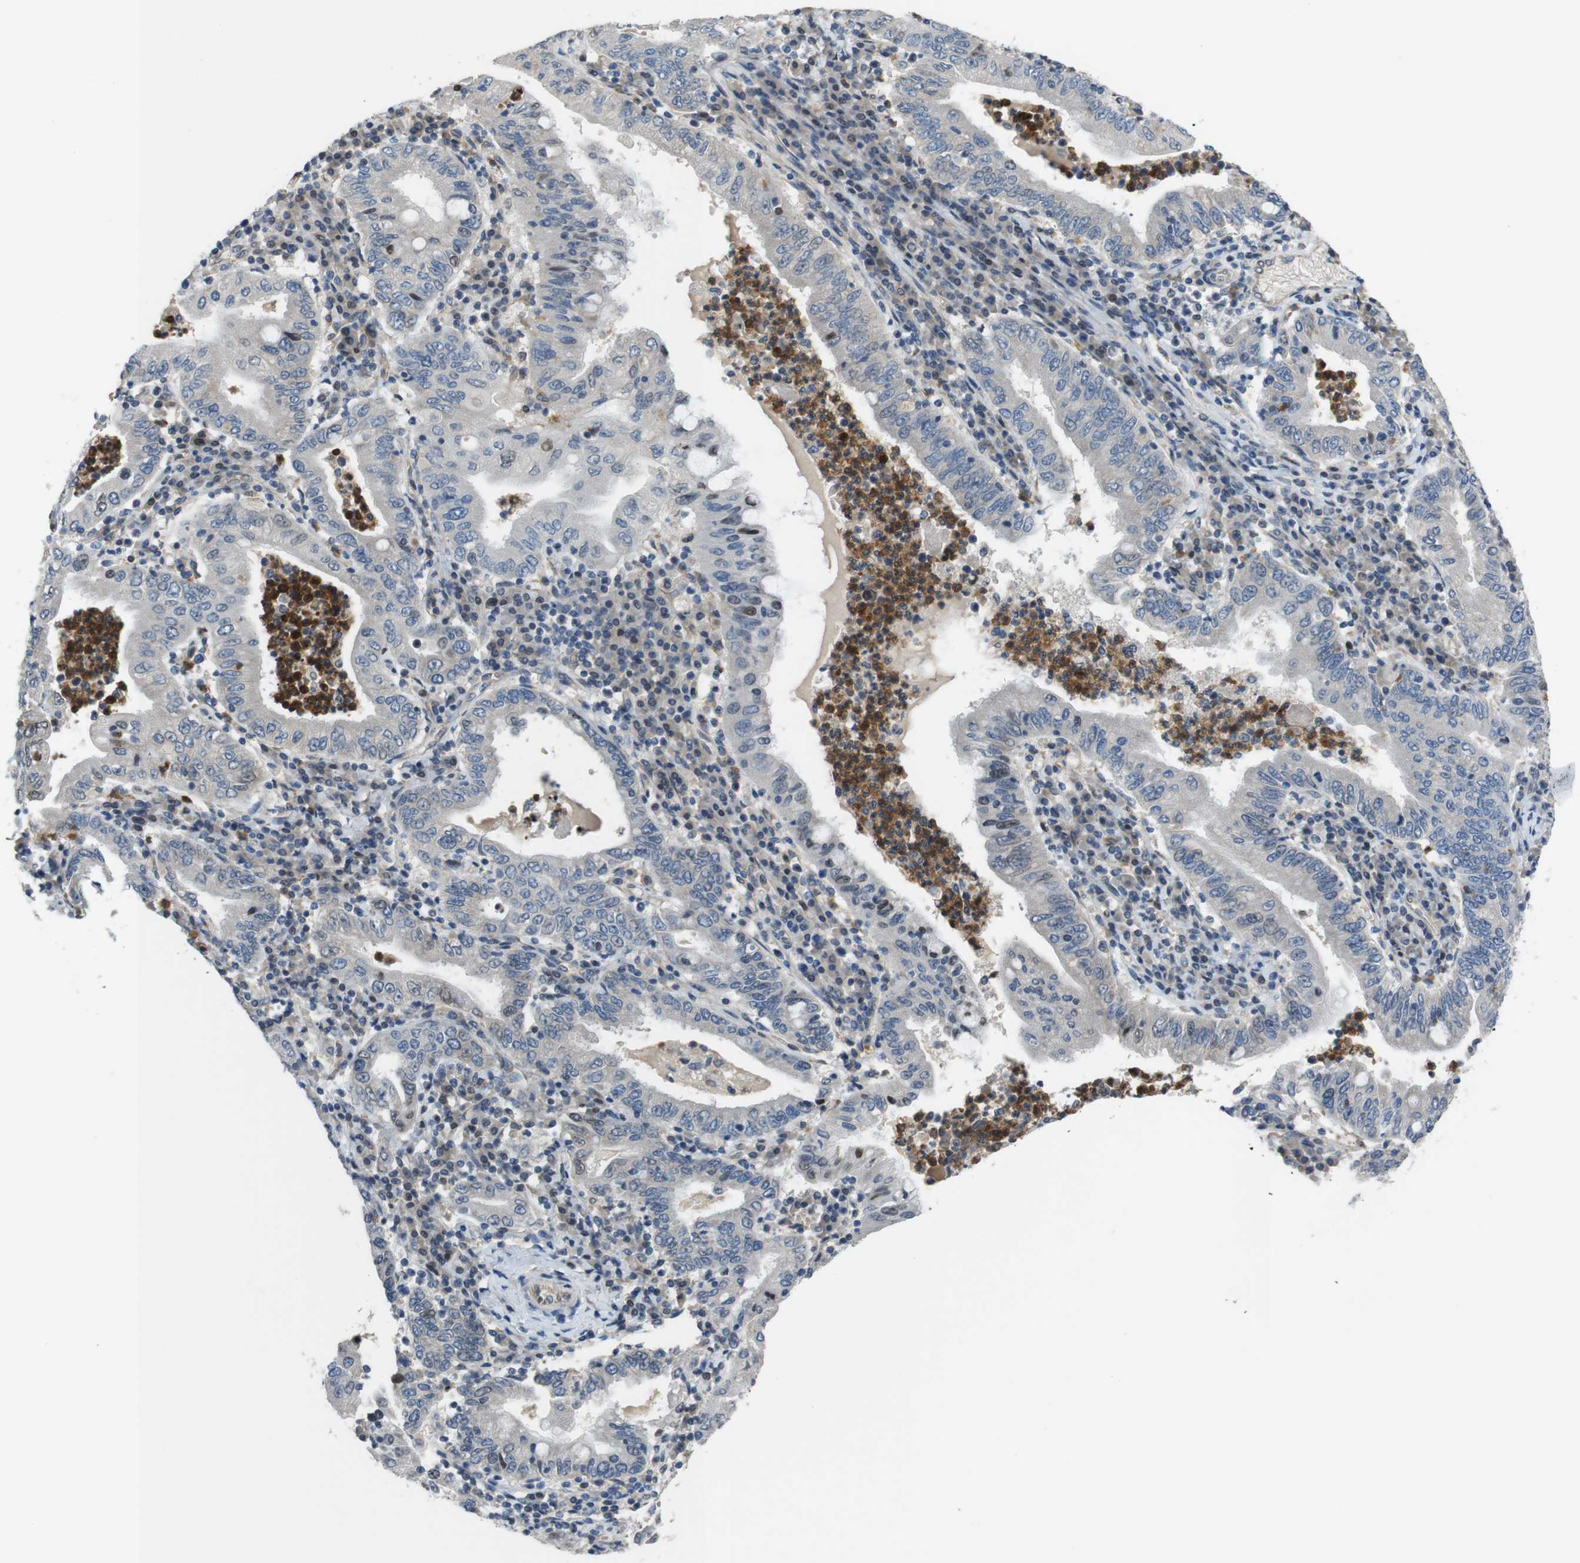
{"staining": {"intensity": "negative", "quantity": "none", "location": "none"}, "tissue": "stomach cancer", "cell_type": "Tumor cells", "image_type": "cancer", "snomed": [{"axis": "morphology", "description": "Normal tissue, NOS"}, {"axis": "morphology", "description": "Adenocarcinoma, NOS"}, {"axis": "topography", "description": "Esophagus"}, {"axis": "topography", "description": "Stomach, upper"}, {"axis": "topography", "description": "Peripheral nerve tissue"}], "caption": "DAB (3,3'-diaminobenzidine) immunohistochemical staining of human stomach cancer displays no significant expression in tumor cells. (DAB IHC, high magnification).", "gene": "PCDH10", "patient": {"sex": "male", "age": 62}}